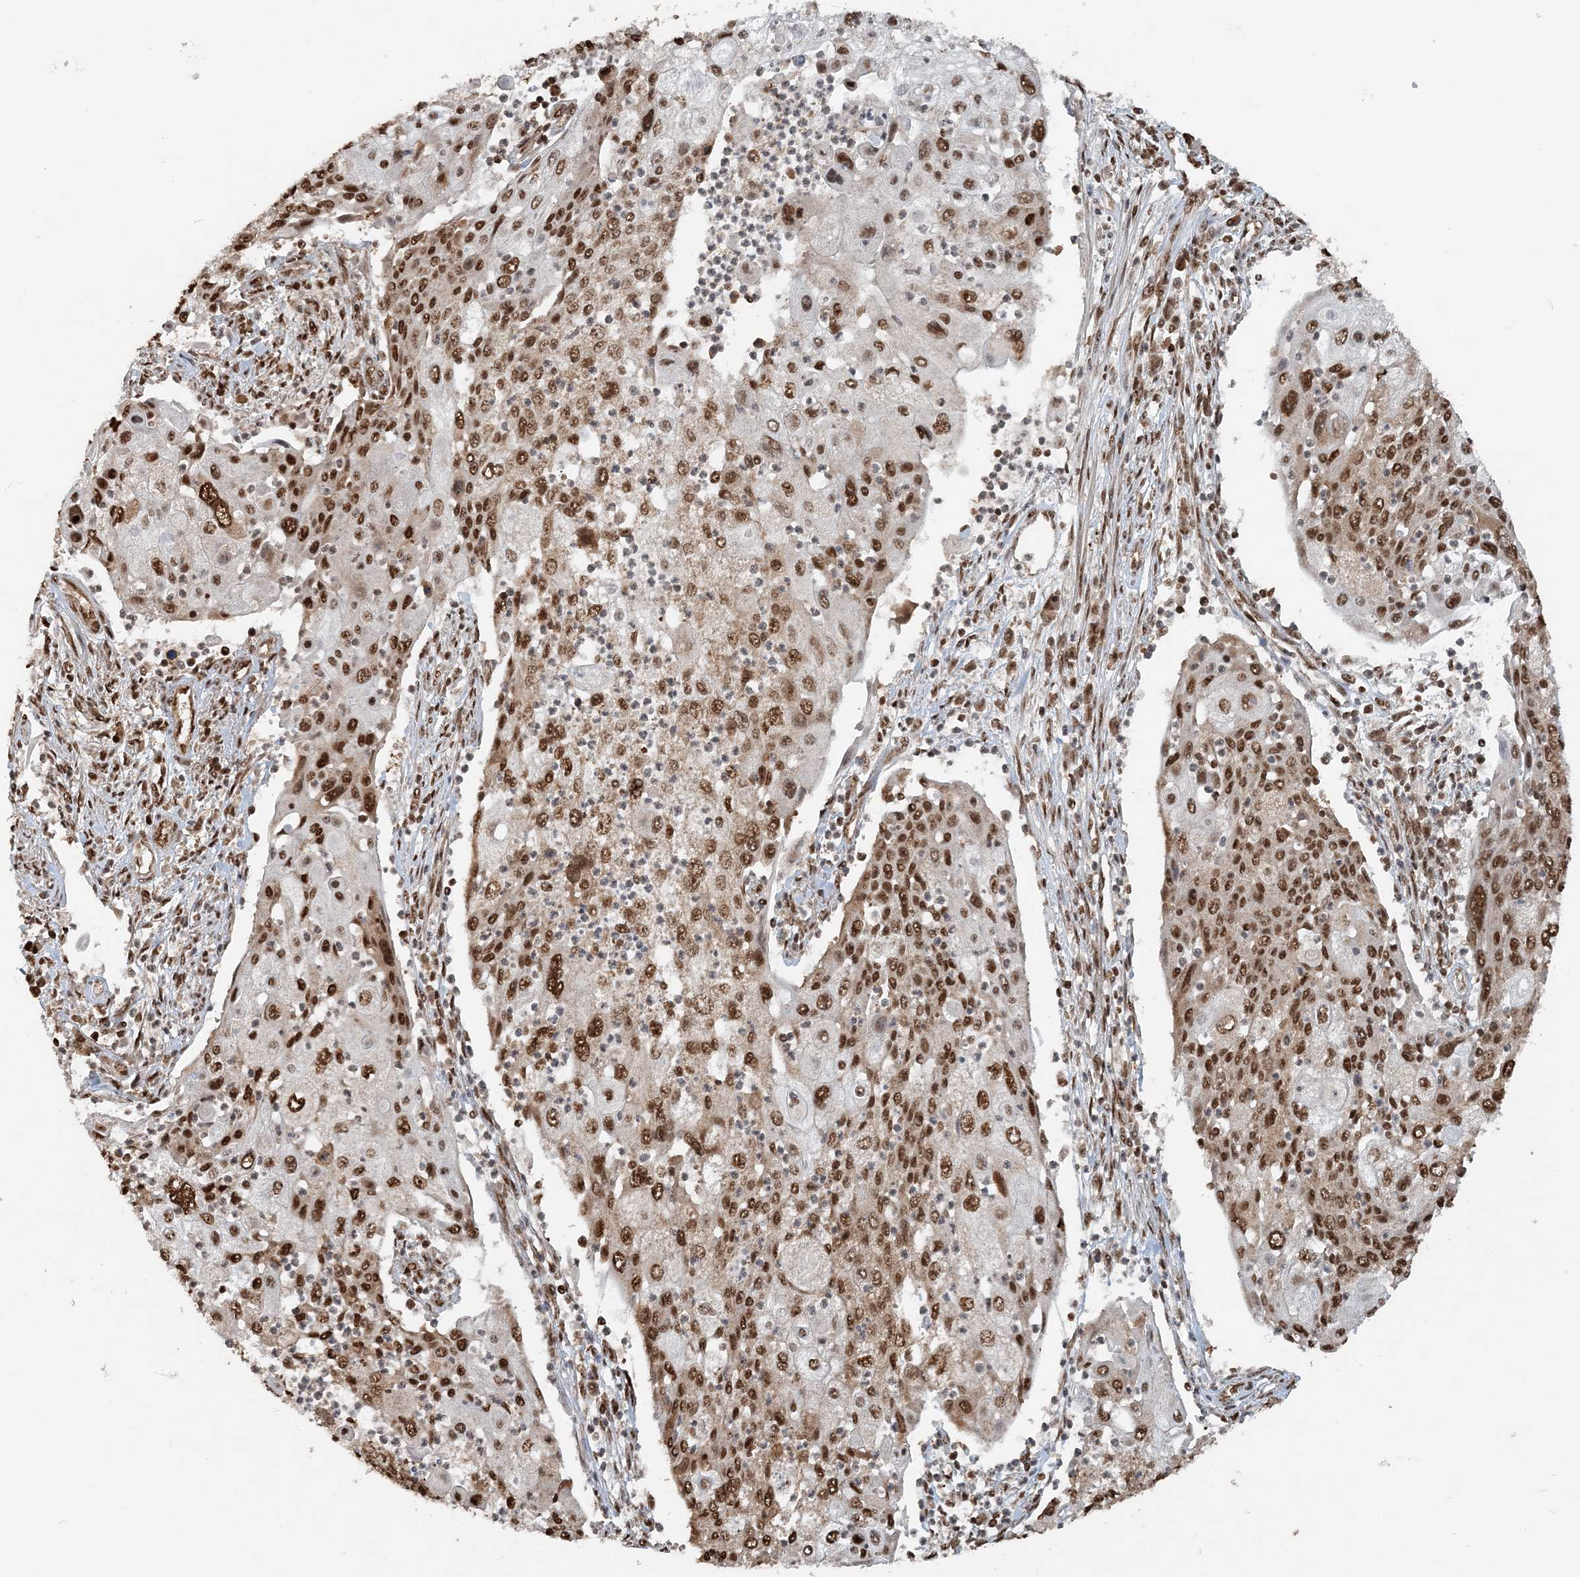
{"staining": {"intensity": "strong", "quantity": ">75%", "location": "nuclear"}, "tissue": "cervical cancer", "cell_type": "Tumor cells", "image_type": "cancer", "snomed": [{"axis": "morphology", "description": "Squamous cell carcinoma, NOS"}, {"axis": "topography", "description": "Cervix"}], "caption": "Protein expression analysis of cervical cancer (squamous cell carcinoma) displays strong nuclear expression in about >75% of tumor cells.", "gene": "ARHGAP35", "patient": {"sex": "female", "age": 40}}